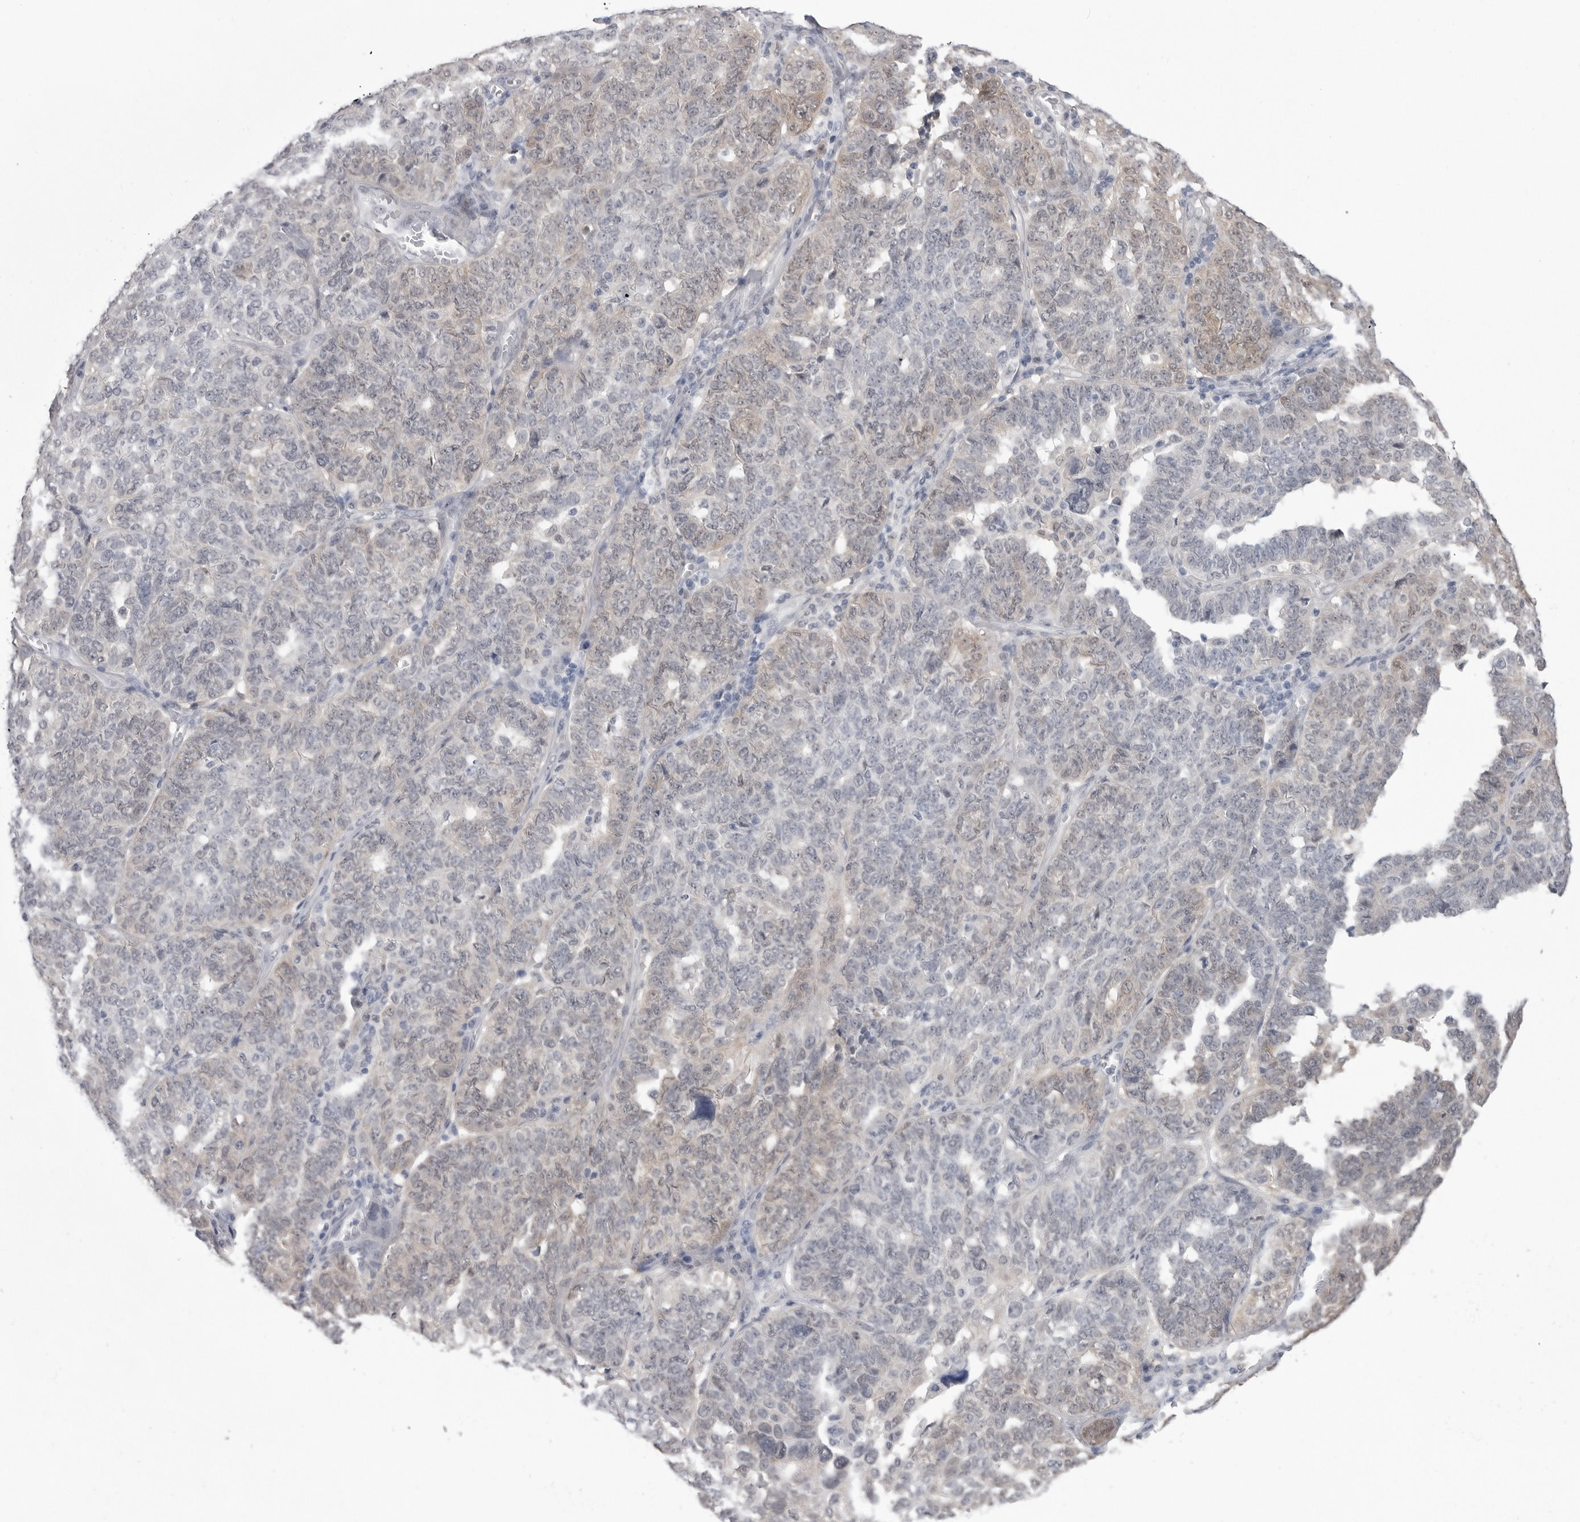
{"staining": {"intensity": "weak", "quantity": "25%-75%", "location": "cytoplasmic/membranous,nuclear"}, "tissue": "ovarian cancer", "cell_type": "Tumor cells", "image_type": "cancer", "snomed": [{"axis": "morphology", "description": "Cystadenocarcinoma, serous, NOS"}, {"axis": "topography", "description": "Ovary"}], "caption": "Human ovarian cancer (serous cystadenocarcinoma) stained for a protein (brown) reveals weak cytoplasmic/membranous and nuclear positive staining in approximately 25%-75% of tumor cells.", "gene": "PNPO", "patient": {"sex": "female", "age": 59}}